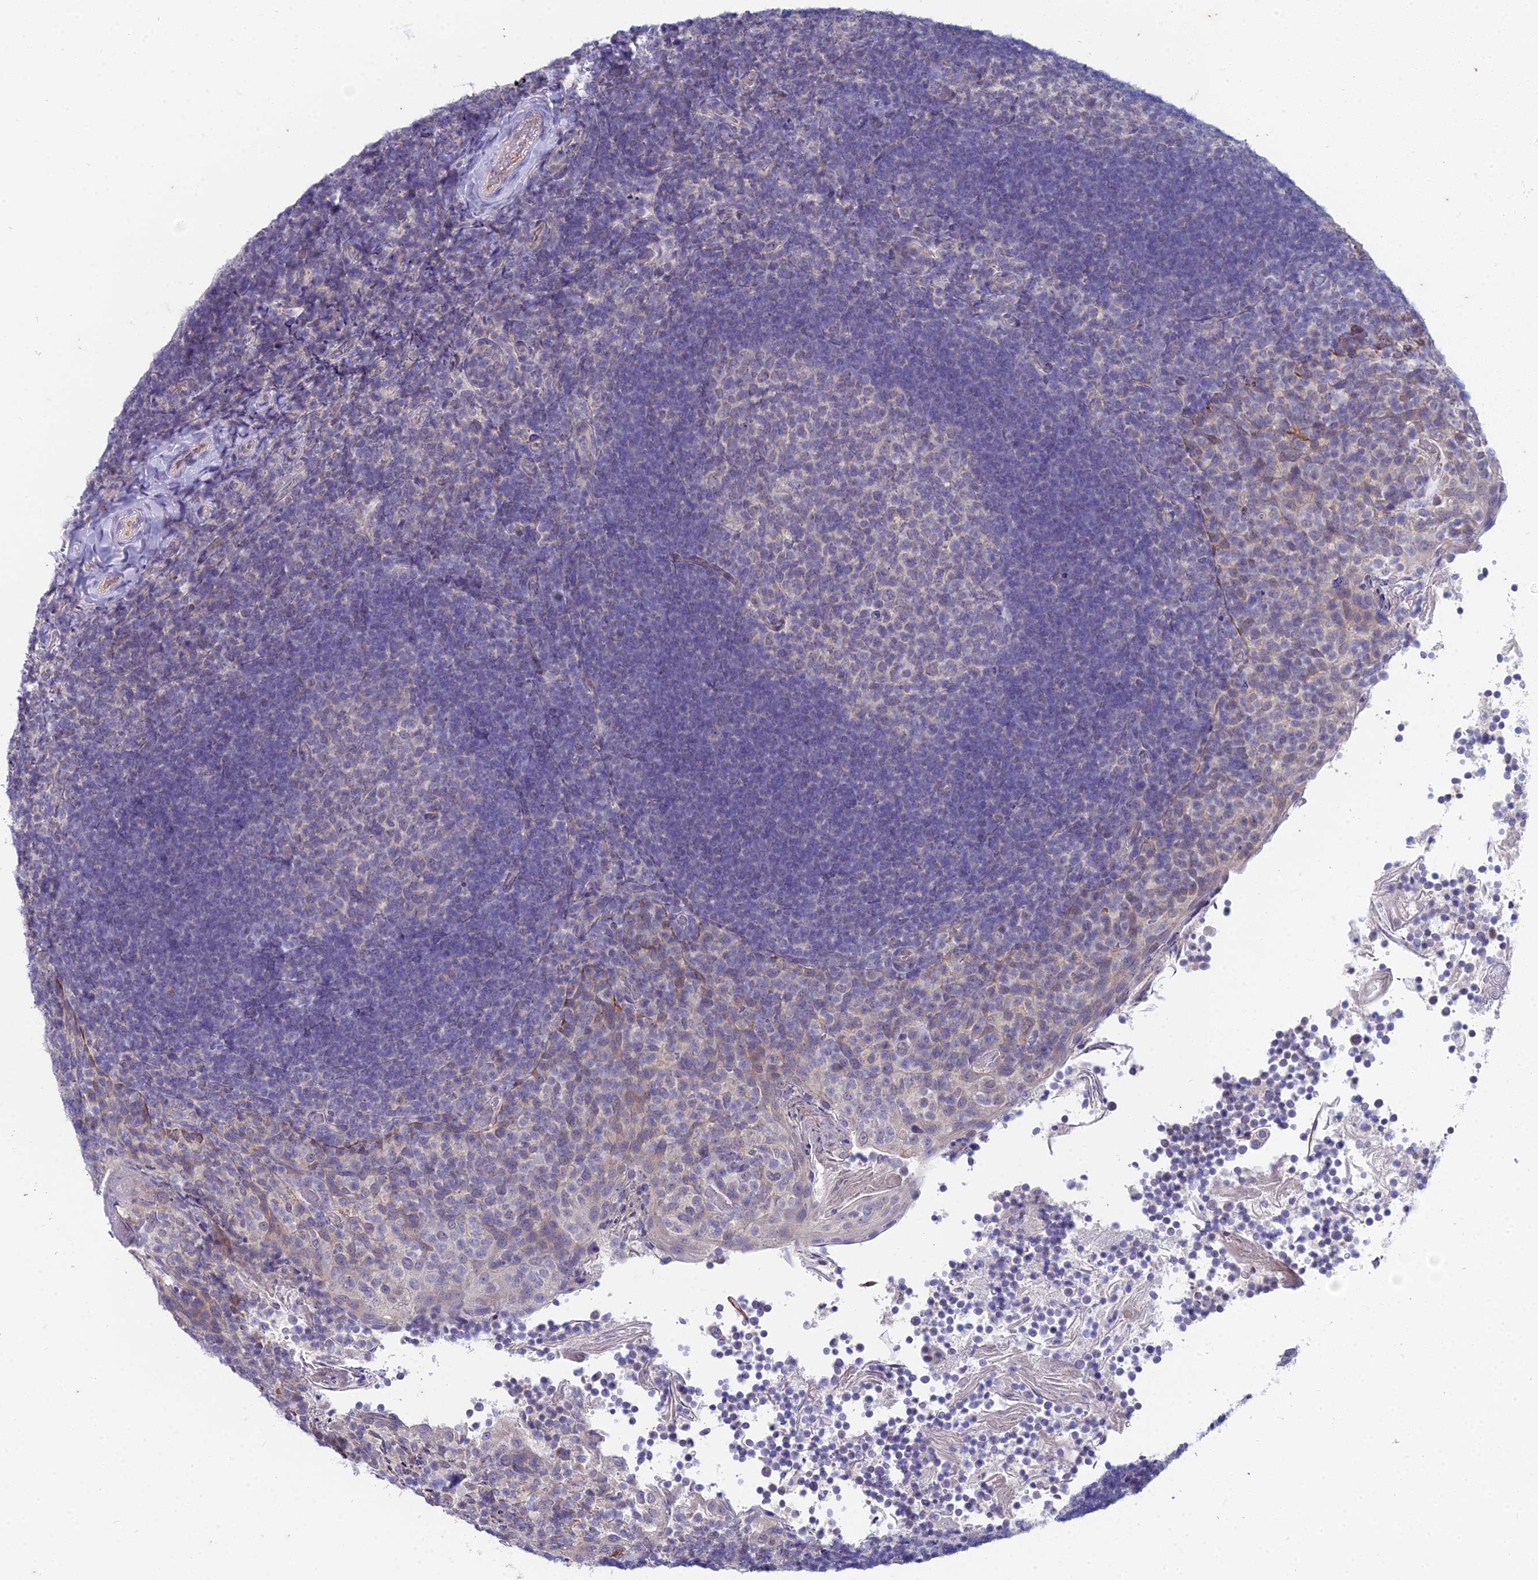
{"staining": {"intensity": "negative", "quantity": "none", "location": "none"}, "tissue": "tonsil", "cell_type": "Germinal center cells", "image_type": "normal", "snomed": [{"axis": "morphology", "description": "Normal tissue, NOS"}, {"axis": "topography", "description": "Tonsil"}], "caption": "Tonsil was stained to show a protein in brown. There is no significant expression in germinal center cells. The staining is performed using DAB (3,3'-diaminobenzidine) brown chromogen with nuclei counter-stained in using hematoxylin.", "gene": "EEF2KMT", "patient": {"sex": "female", "age": 10}}